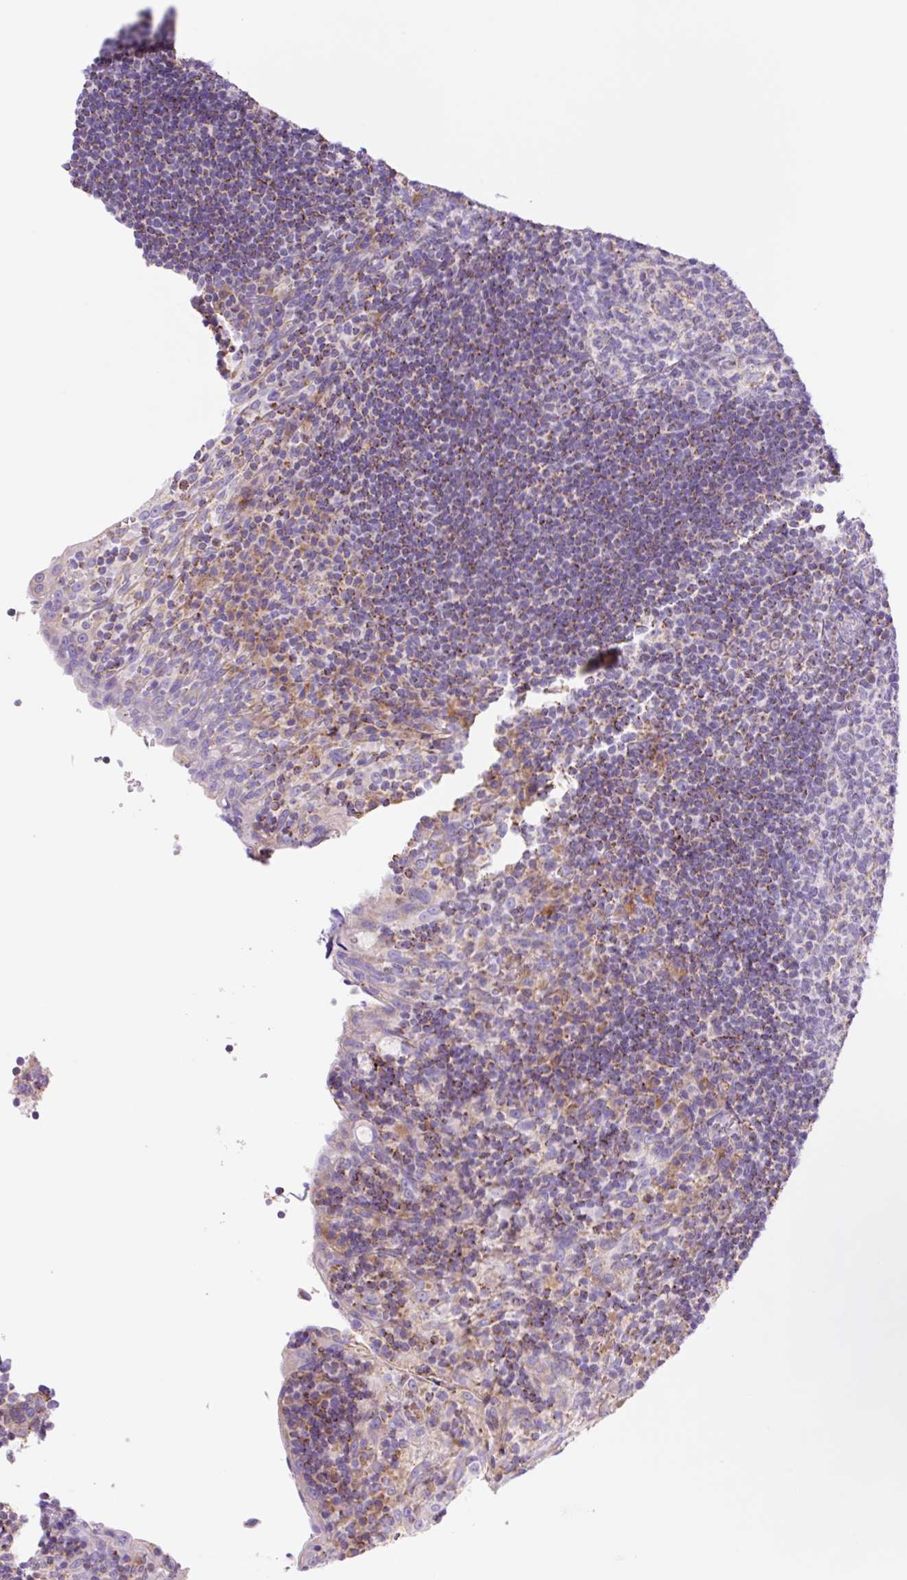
{"staining": {"intensity": "moderate", "quantity": "<25%", "location": "cytoplasmic/membranous"}, "tissue": "tonsil", "cell_type": "Germinal center cells", "image_type": "normal", "snomed": [{"axis": "morphology", "description": "Normal tissue, NOS"}, {"axis": "topography", "description": "Tonsil"}], "caption": "IHC histopathology image of benign human tonsil stained for a protein (brown), which shows low levels of moderate cytoplasmic/membranous positivity in approximately <25% of germinal center cells.", "gene": "ETNK2", "patient": {"sex": "male", "age": 17}}